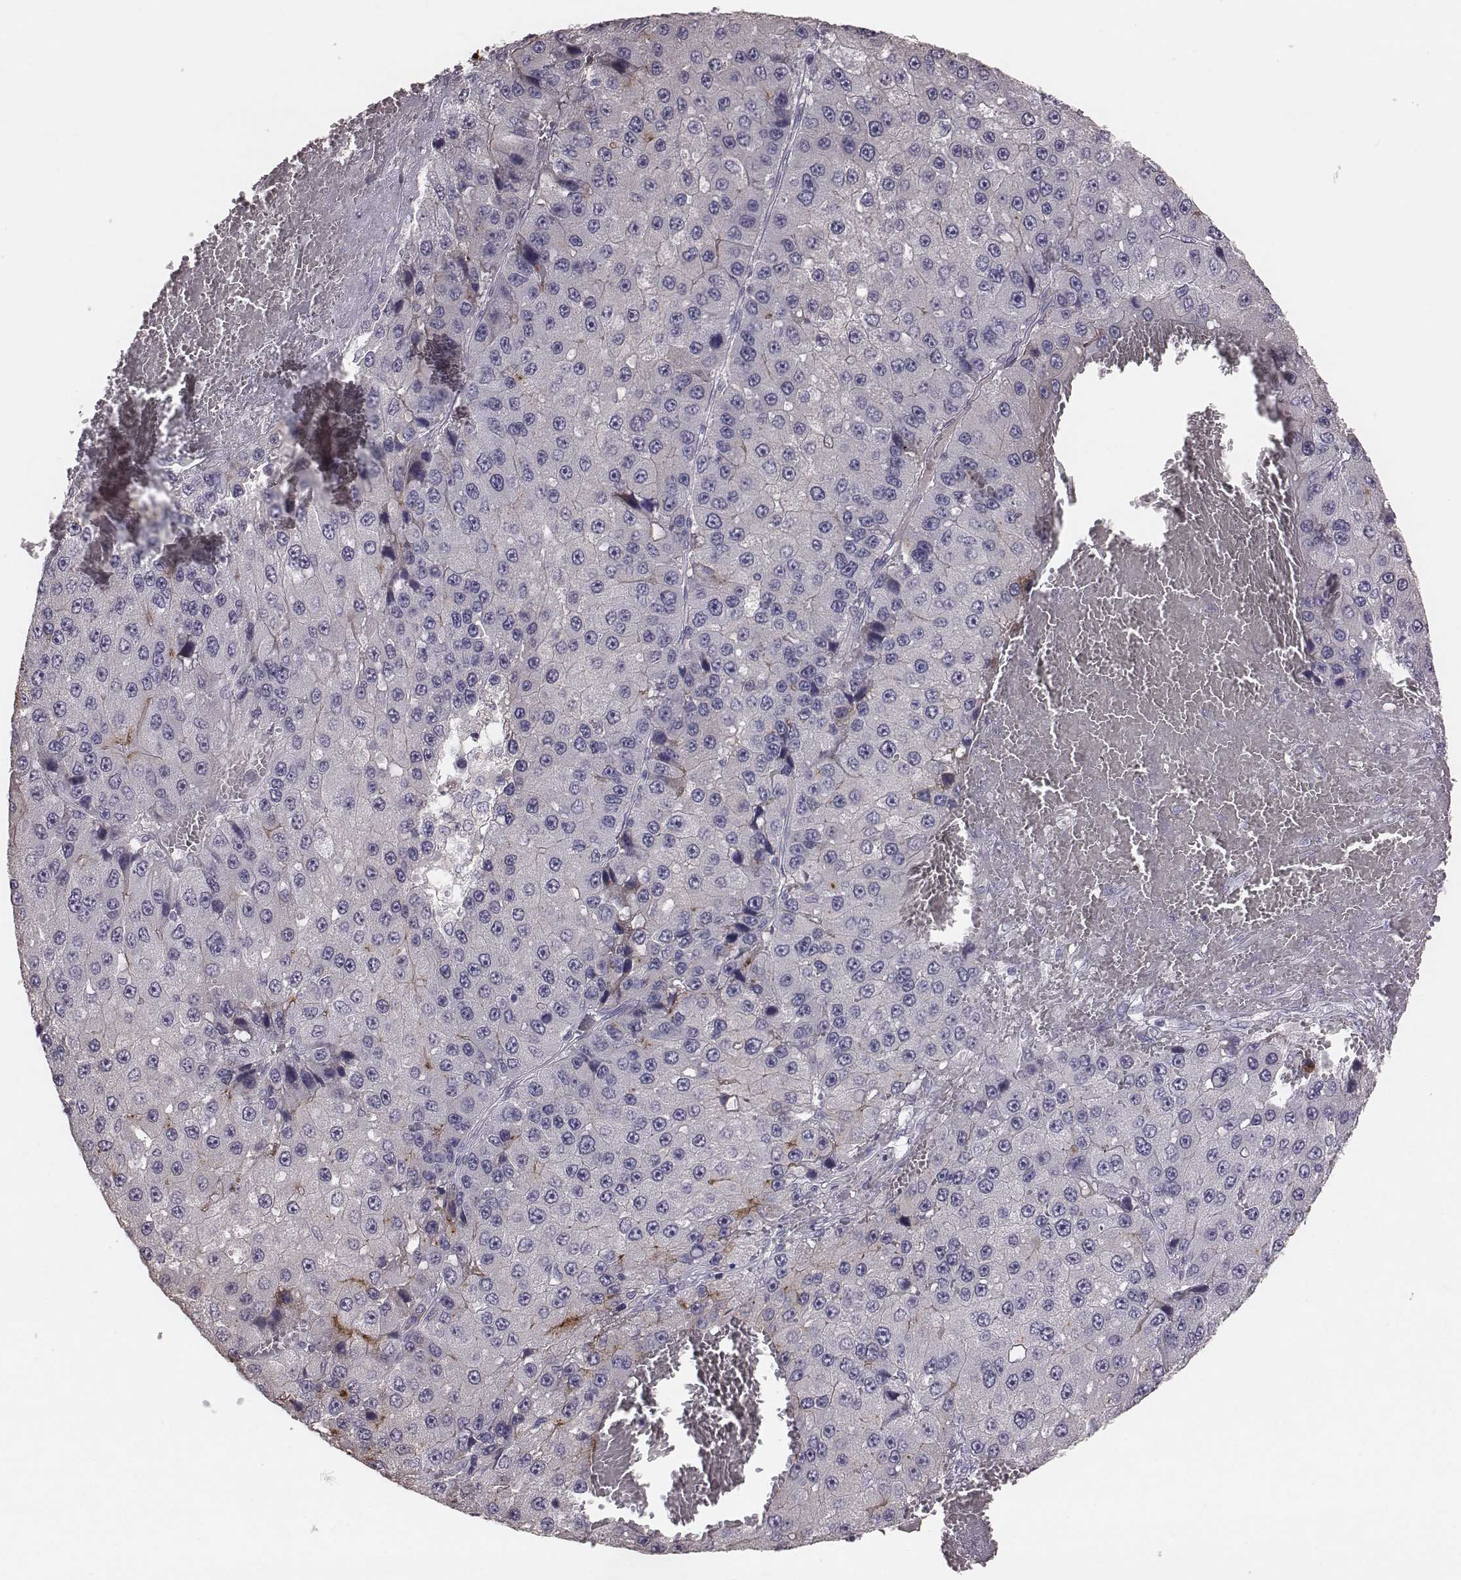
{"staining": {"intensity": "negative", "quantity": "none", "location": "none"}, "tissue": "liver cancer", "cell_type": "Tumor cells", "image_type": "cancer", "snomed": [{"axis": "morphology", "description": "Carcinoma, Hepatocellular, NOS"}, {"axis": "topography", "description": "Liver"}], "caption": "Immunohistochemical staining of human liver cancer (hepatocellular carcinoma) exhibits no significant positivity in tumor cells.", "gene": "SMIM24", "patient": {"sex": "female", "age": 73}}